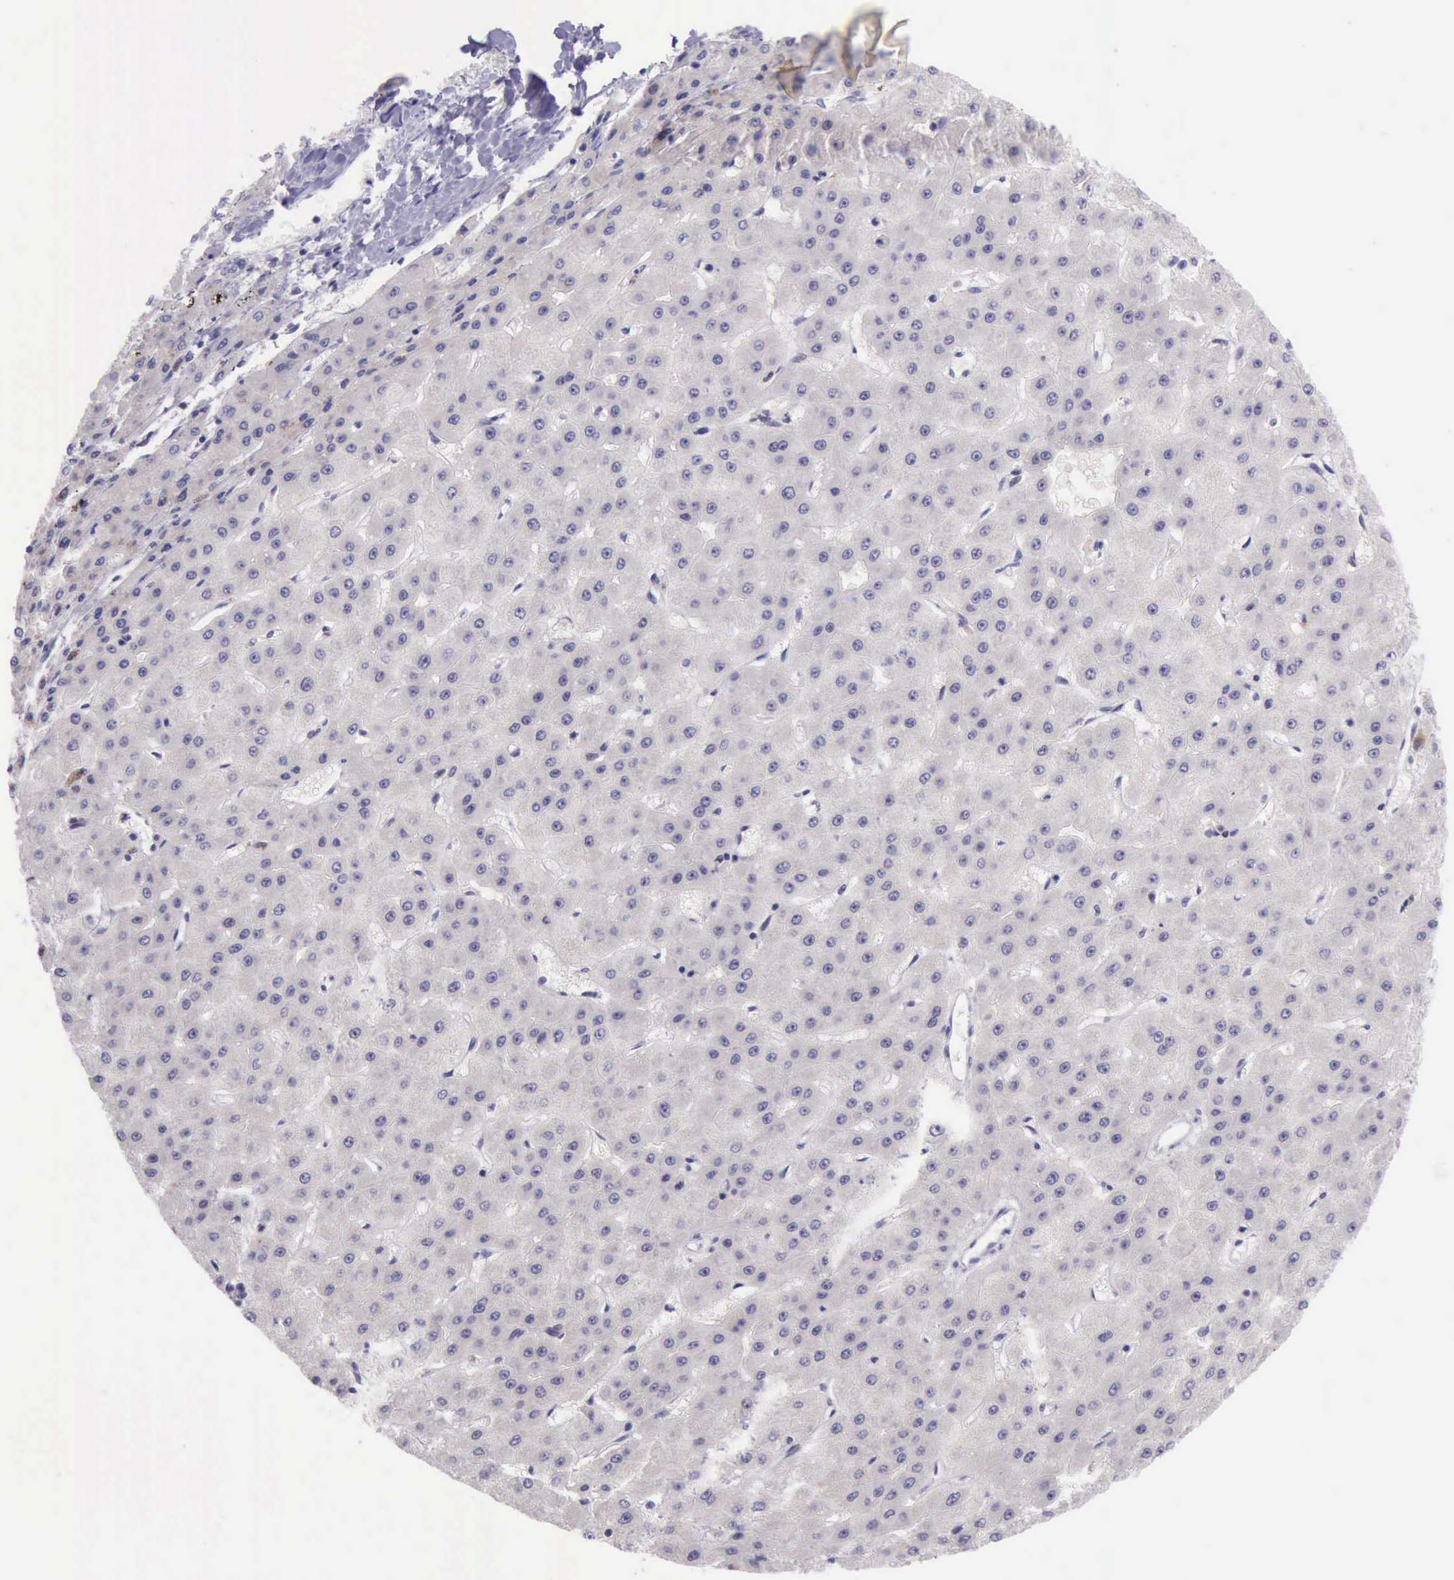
{"staining": {"intensity": "strong", "quantity": "<25%", "location": "nuclear"}, "tissue": "liver cancer", "cell_type": "Tumor cells", "image_type": "cancer", "snomed": [{"axis": "morphology", "description": "Carcinoma, Hepatocellular, NOS"}, {"axis": "topography", "description": "Liver"}], "caption": "Strong nuclear protein staining is seen in about <25% of tumor cells in liver hepatocellular carcinoma.", "gene": "PARP1", "patient": {"sex": "female", "age": 52}}